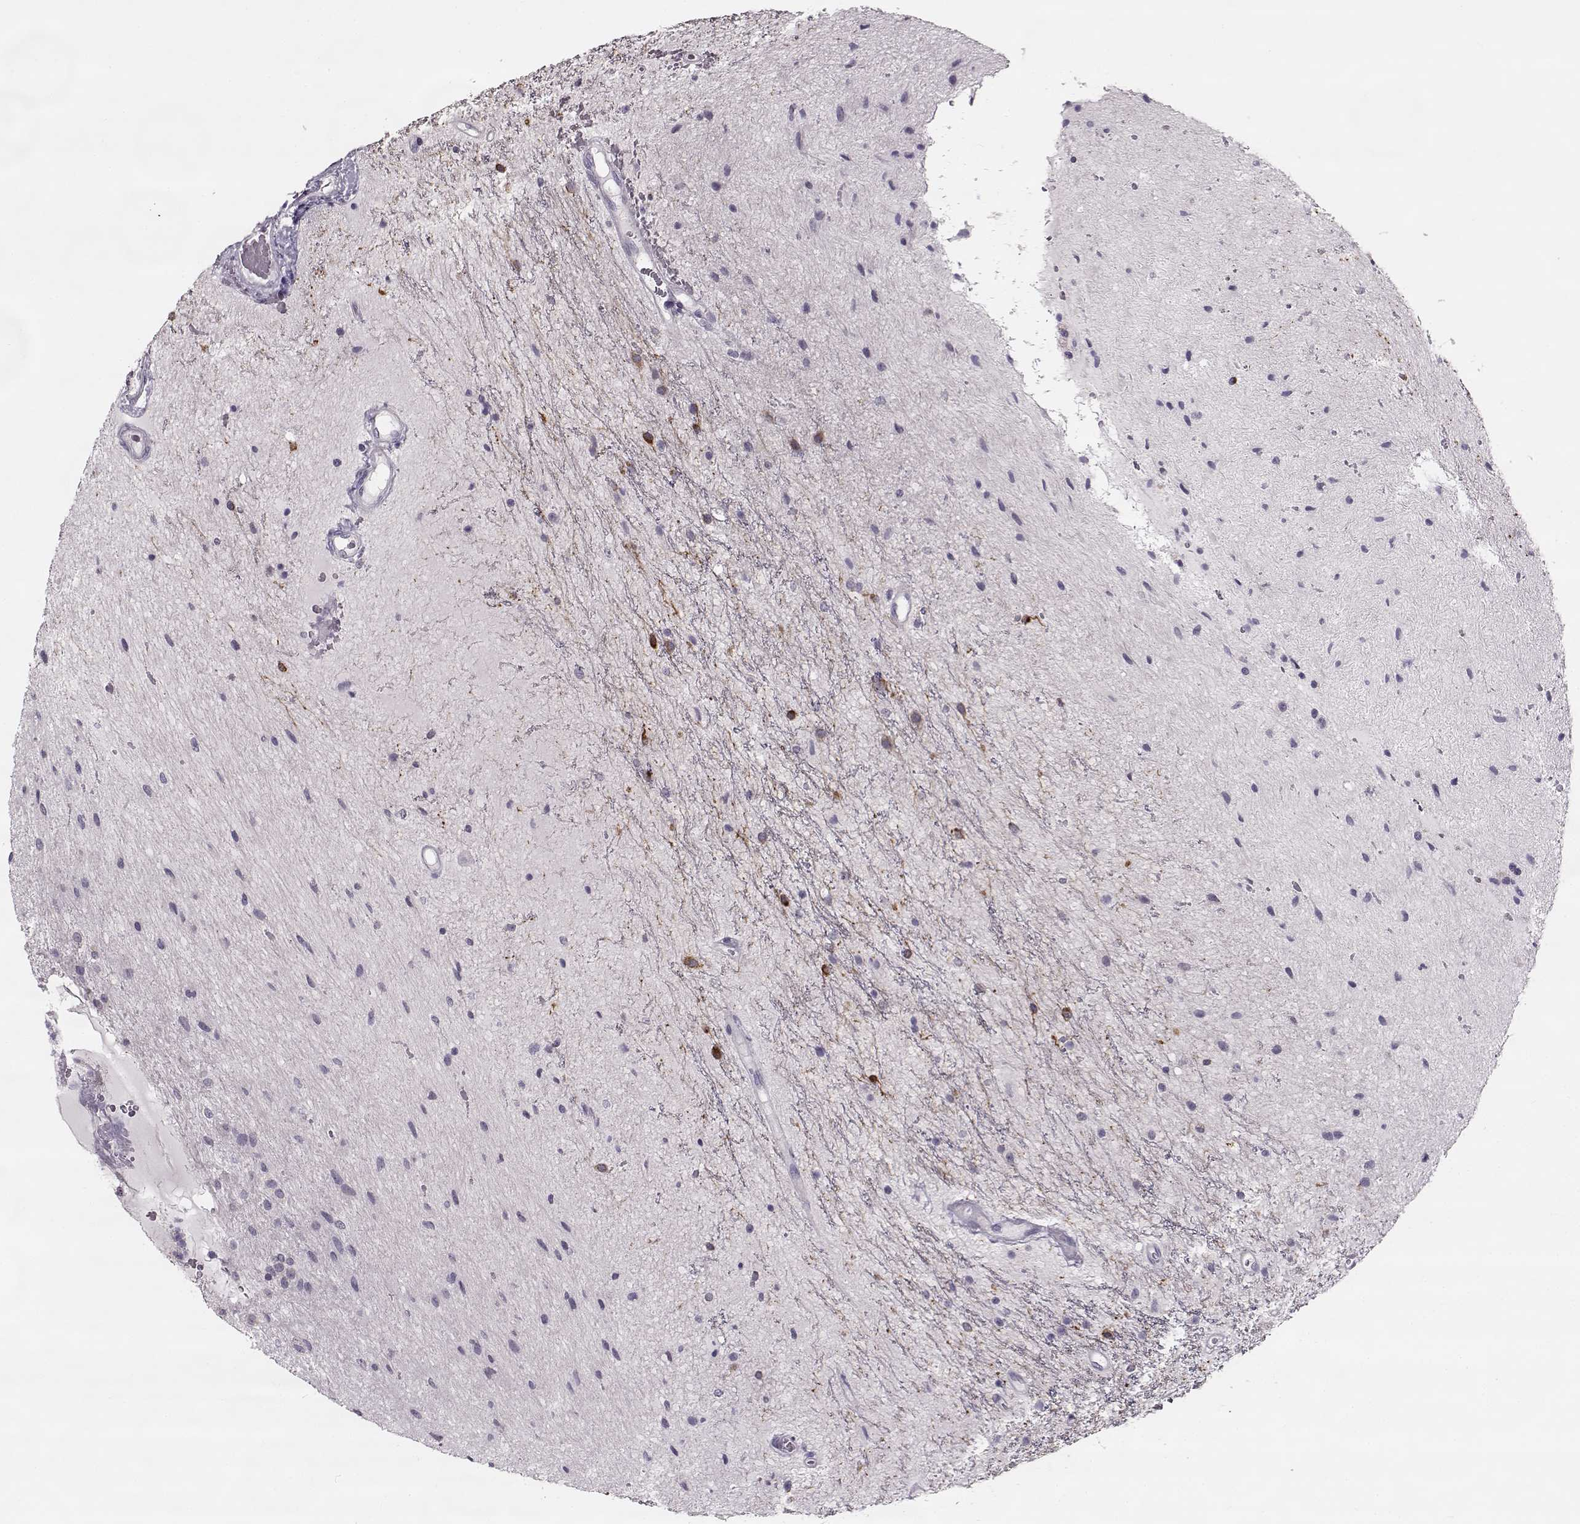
{"staining": {"intensity": "negative", "quantity": "none", "location": "none"}, "tissue": "glioma", "cell_type": "Tumor cells", "image_type": "cancer", "snomed": [{"axis": "morphology", "description": "Glioma, malignant, Low grade"}, {"axis": "topography", "description": "Cerebellum"}], "caption": "Immunohistochemical staining of malignant glioma (low-grade) shows no significant expression in tumor cells.", "gene": "MAP6D1", "patient": {"sex": "female", "age": 14}}